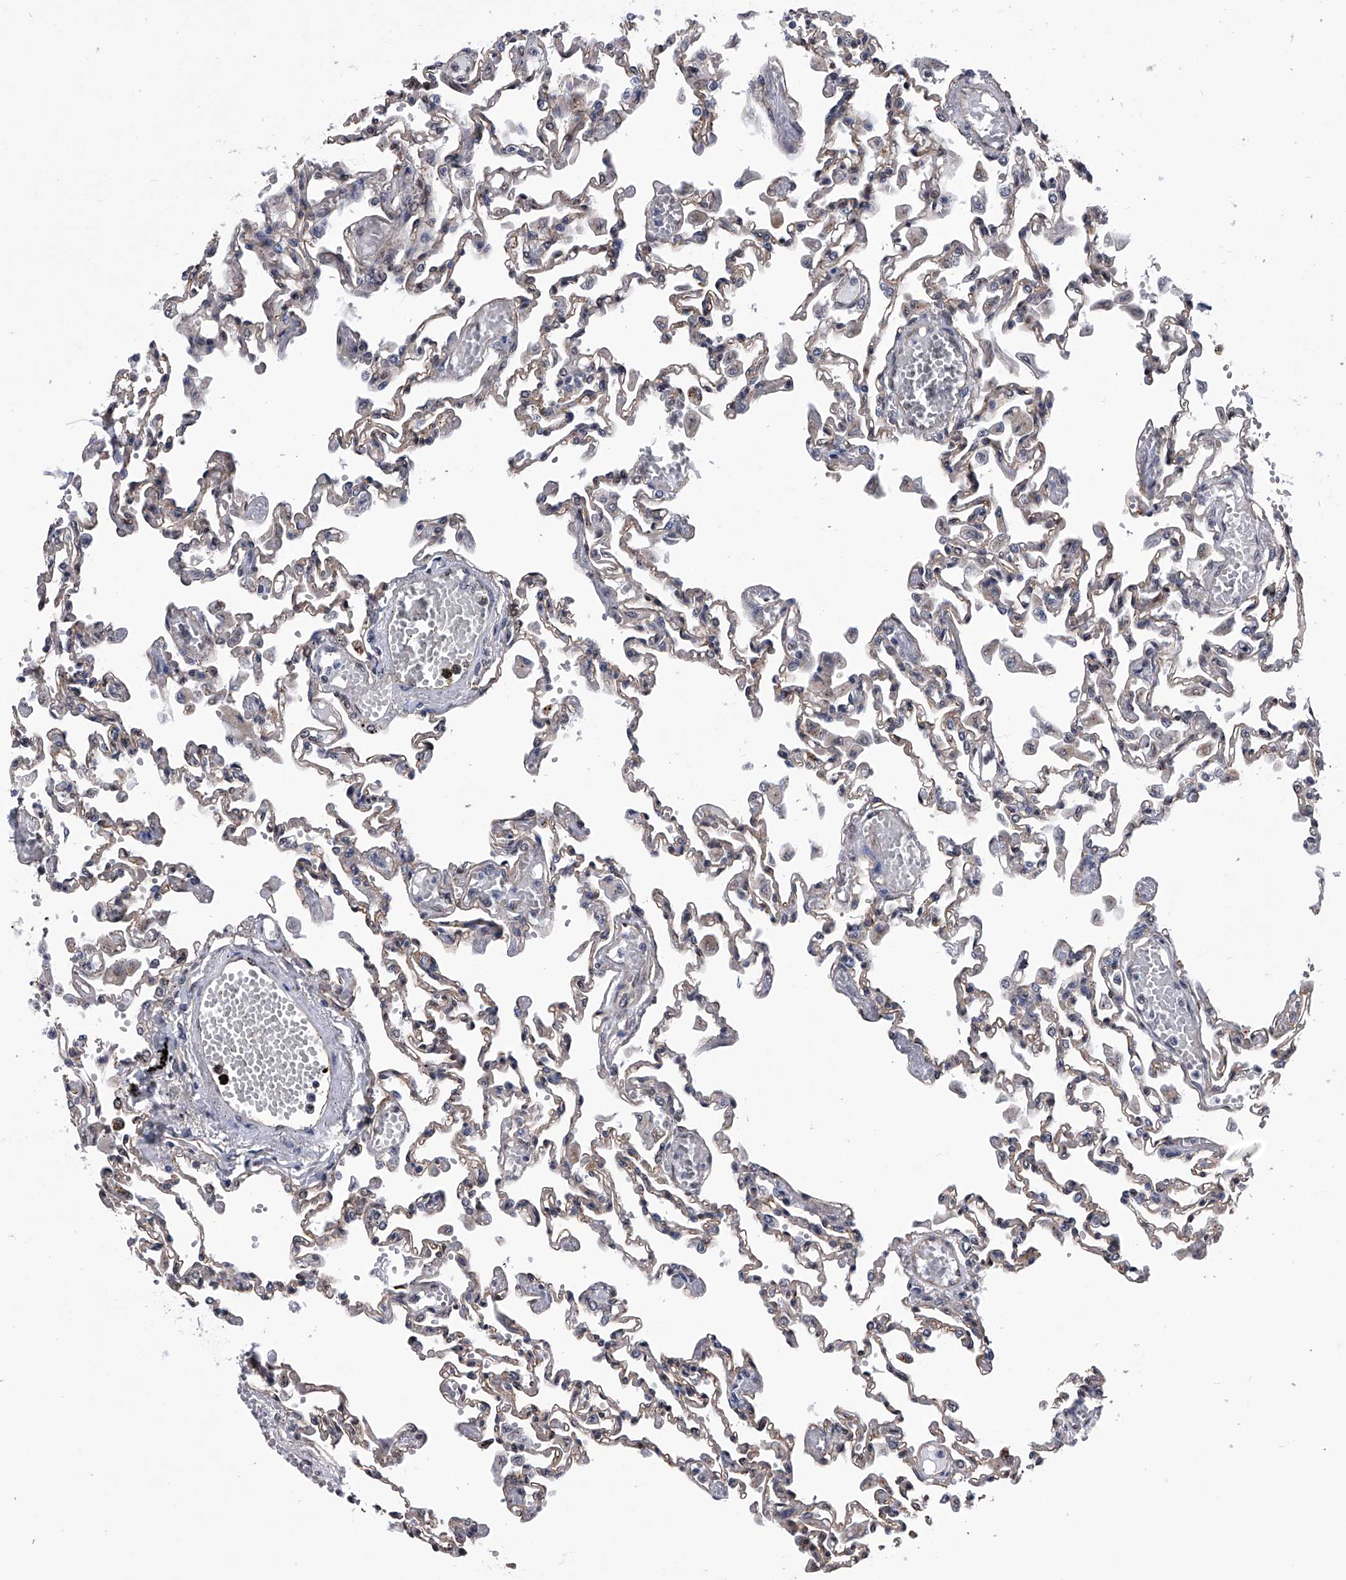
{"staining": {"intensity": "weak", "quantity": "<25%", "location": "cytoplasmic/membranous"}, "tissue": "lung", "cell_type": "Alveolar cells", "image_type": "normal", "snomed": [{"axis": "morphology", "description": "Normal tissue, NOS"}, {"axis": "topography", "description": "Bronchus"}, {"axis": "topography", "description": "Lung"}], "caption": "Immunohistochemical staining of normal lung displays no significant positivity in alveolar cells.", "gene": "ZNF76", "patient": {"sex": "female", "age": 49}}